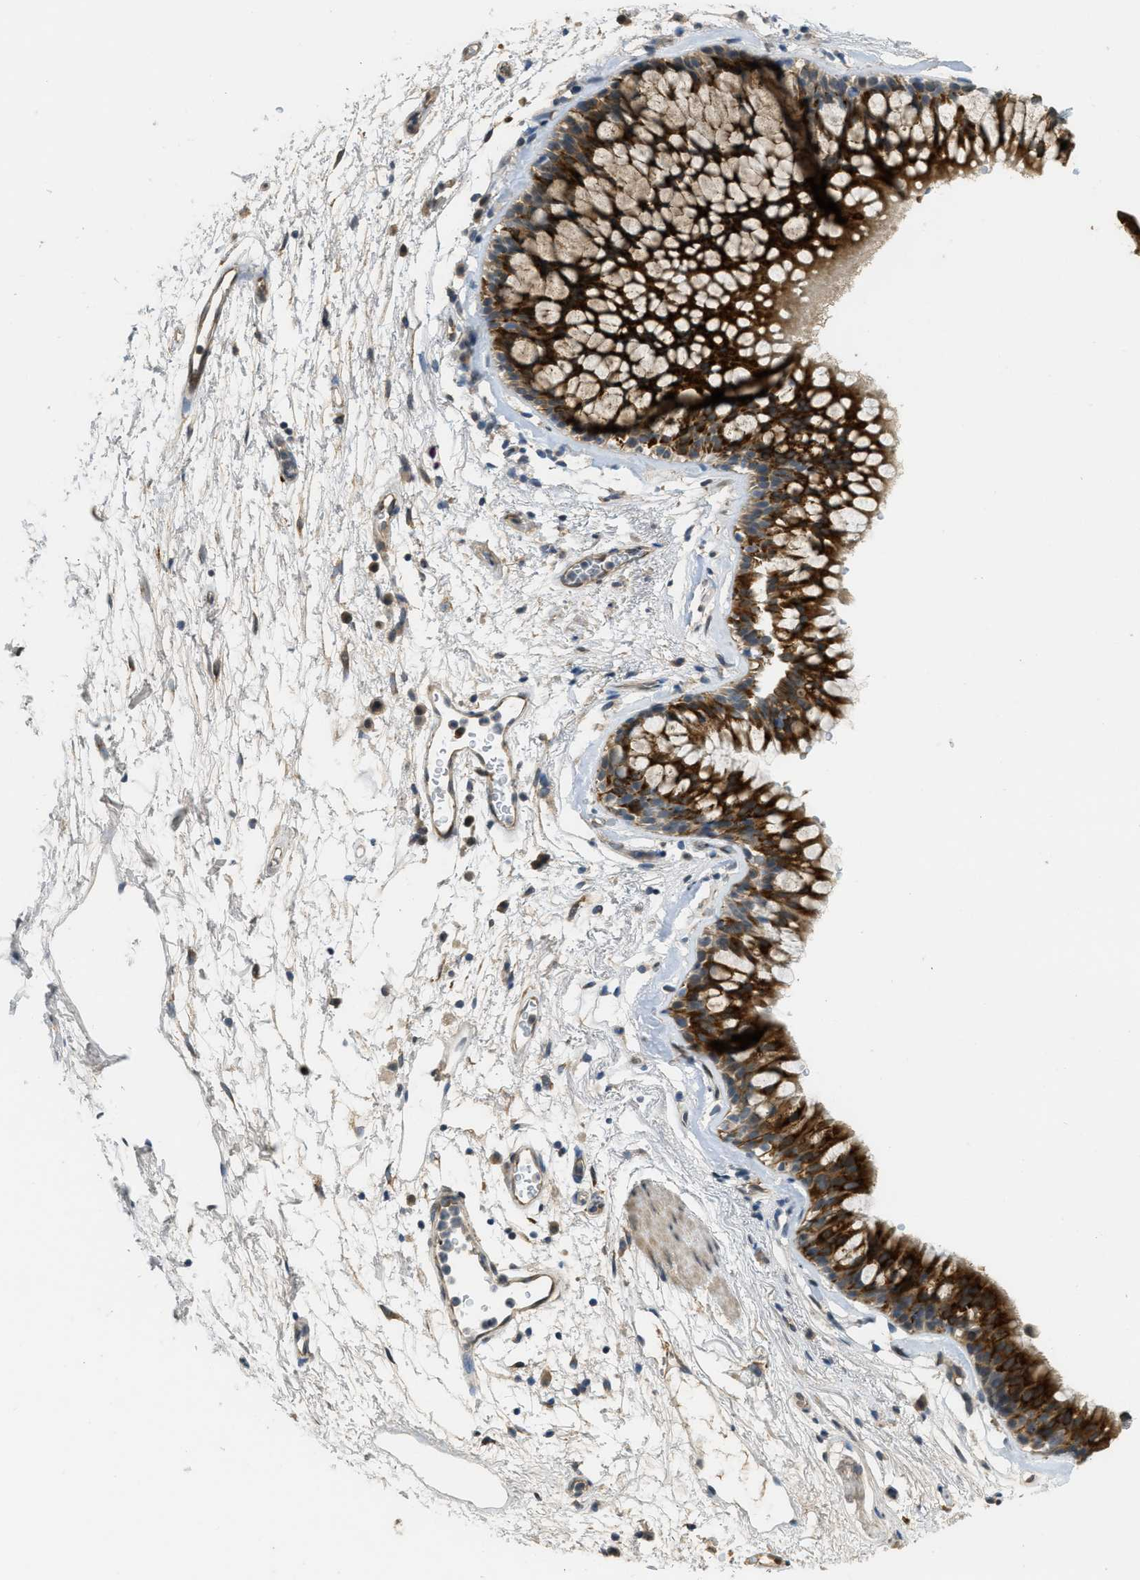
{"staining": {"intensity": "strong", "quantity": ">75%", "location": "cytoplasmic/membranous"}, "tissue": "bronchus", "cell_type": "Respiratory epithelial cells", "image_type": "normal", "snomed": [{"axis": "morphology", "description": "Normal tissue, NOS"}, {"axis": "topography", "description": "Cartilage tissue"}, {"axis": "topography", "description": "Bronchus"}], "caption": "Protein expression analysis of unremarkable human bronchus reveals strong cytoplasmic/membranous positivity in approximately >75% of respiratory epithelial cells. The staining was performed using DAB (3,3'-diaminobenzidine) to visualize the protein expression in brown, while the nuclei were stained in blue with hematoxylin (Magnification: 20x).", "gene": "IGF2BP2", "patient": {"sex": "female", "age": 53}}